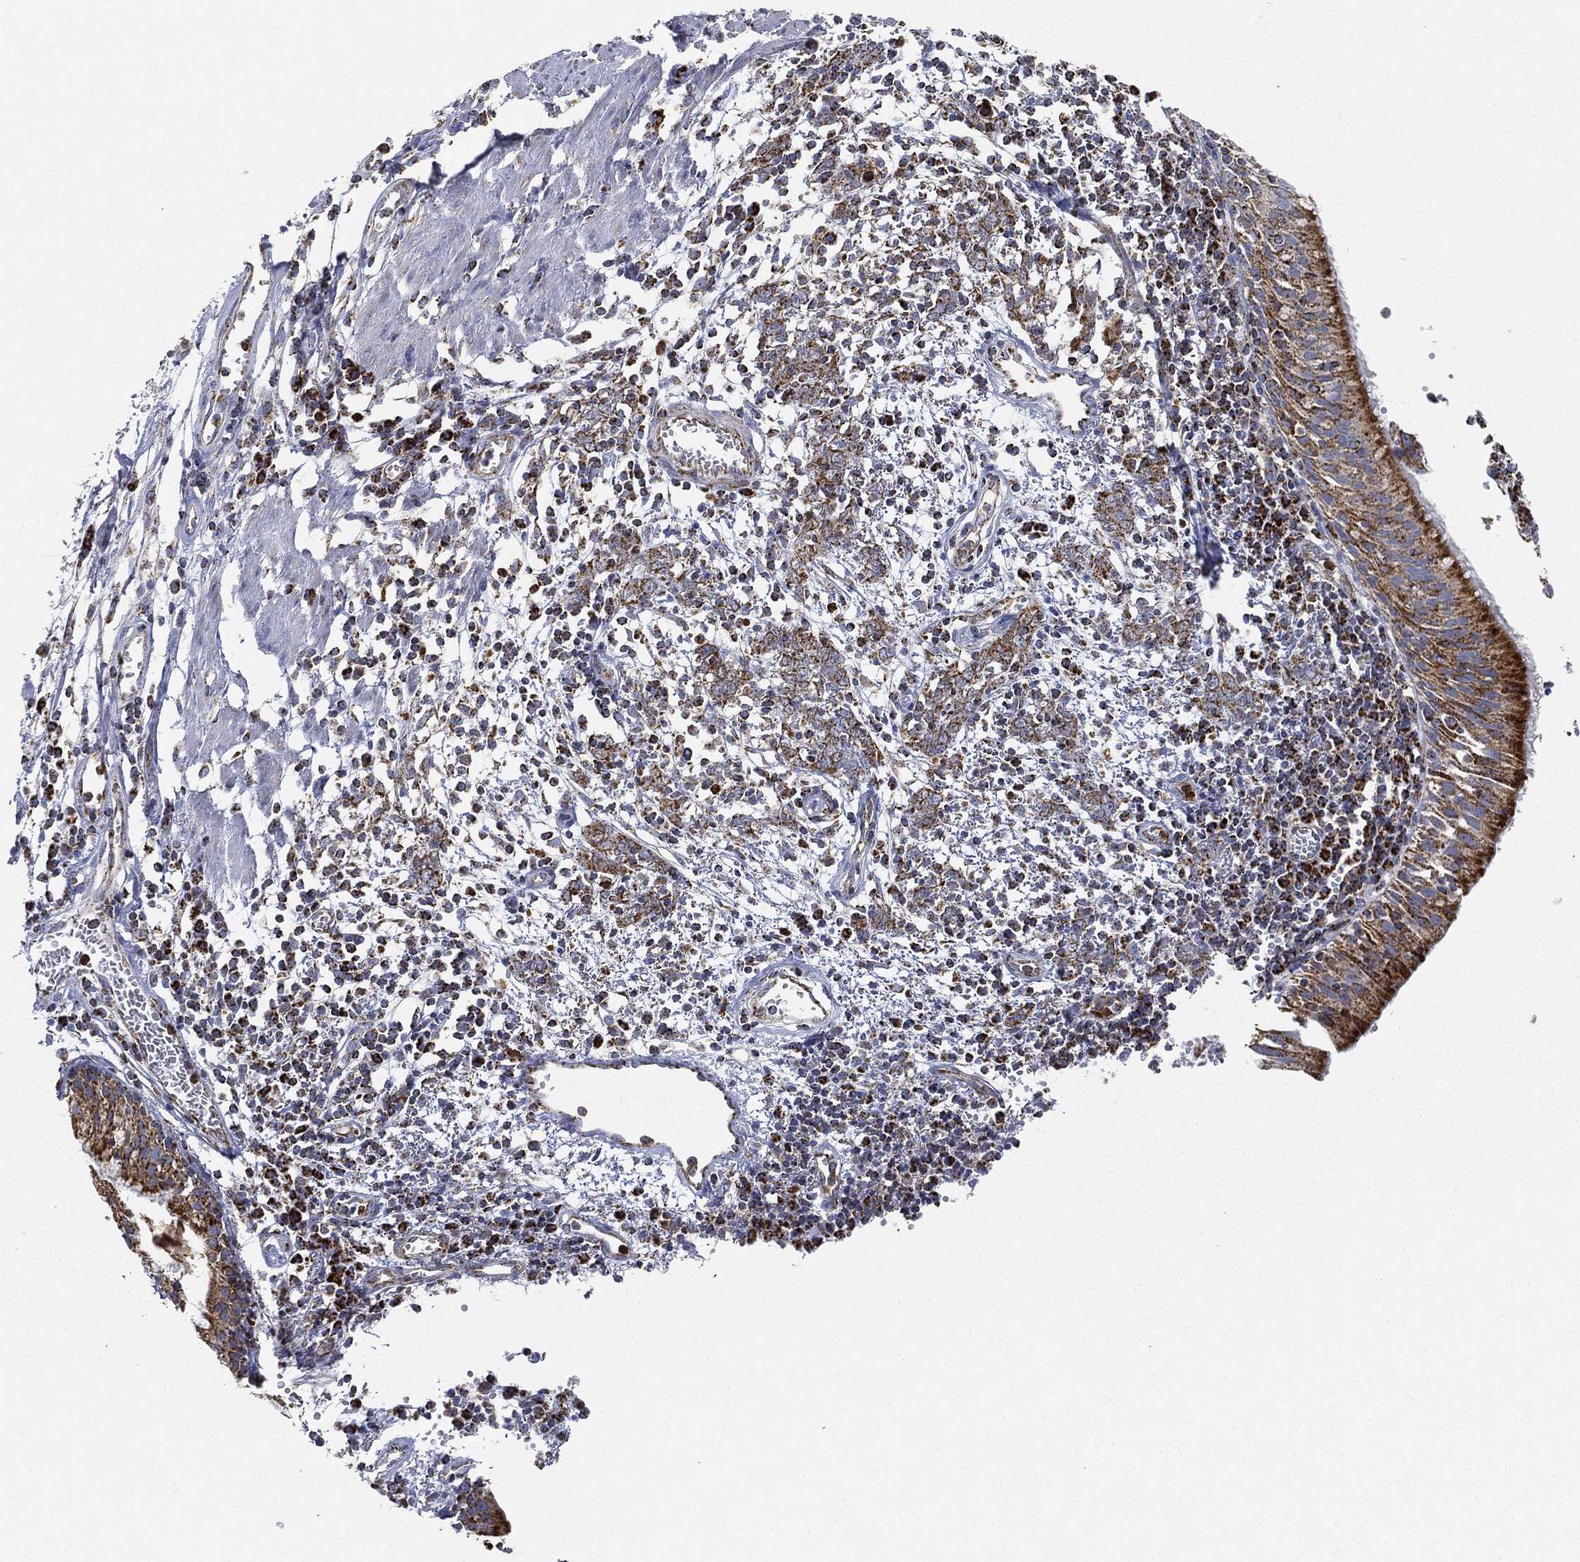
{"staining": {"intensity": "strong", "quantity": ">75%", "location": "cytoplasmic/membranous"}, "tissue": "bronchus", "cell_type": "Respiratory epithelial cells", "image_type": "normal", "snomed": [{"axis": "morphology", "description": "Normal tissue, NOS"}, {"axis": "morphology", "description": "Squamous cell carcinoma, NOS"}, {"axis": "topography", "description": "Cartilage tissue"}, {"axis": "topography", "description": "Bronchus"}, {"axis": "topography", "description": "Lung"}], "caption": "Respiratory epithelial cells exhibit high levels of strong cytoplasmic/membranous staining in about >75% of cells in benign human bronchus. (DAB = brown stain, brightfield microscopy at high magnification).", "gene": "CAPN15", "patient": {"sex": "male", "age": 66}}